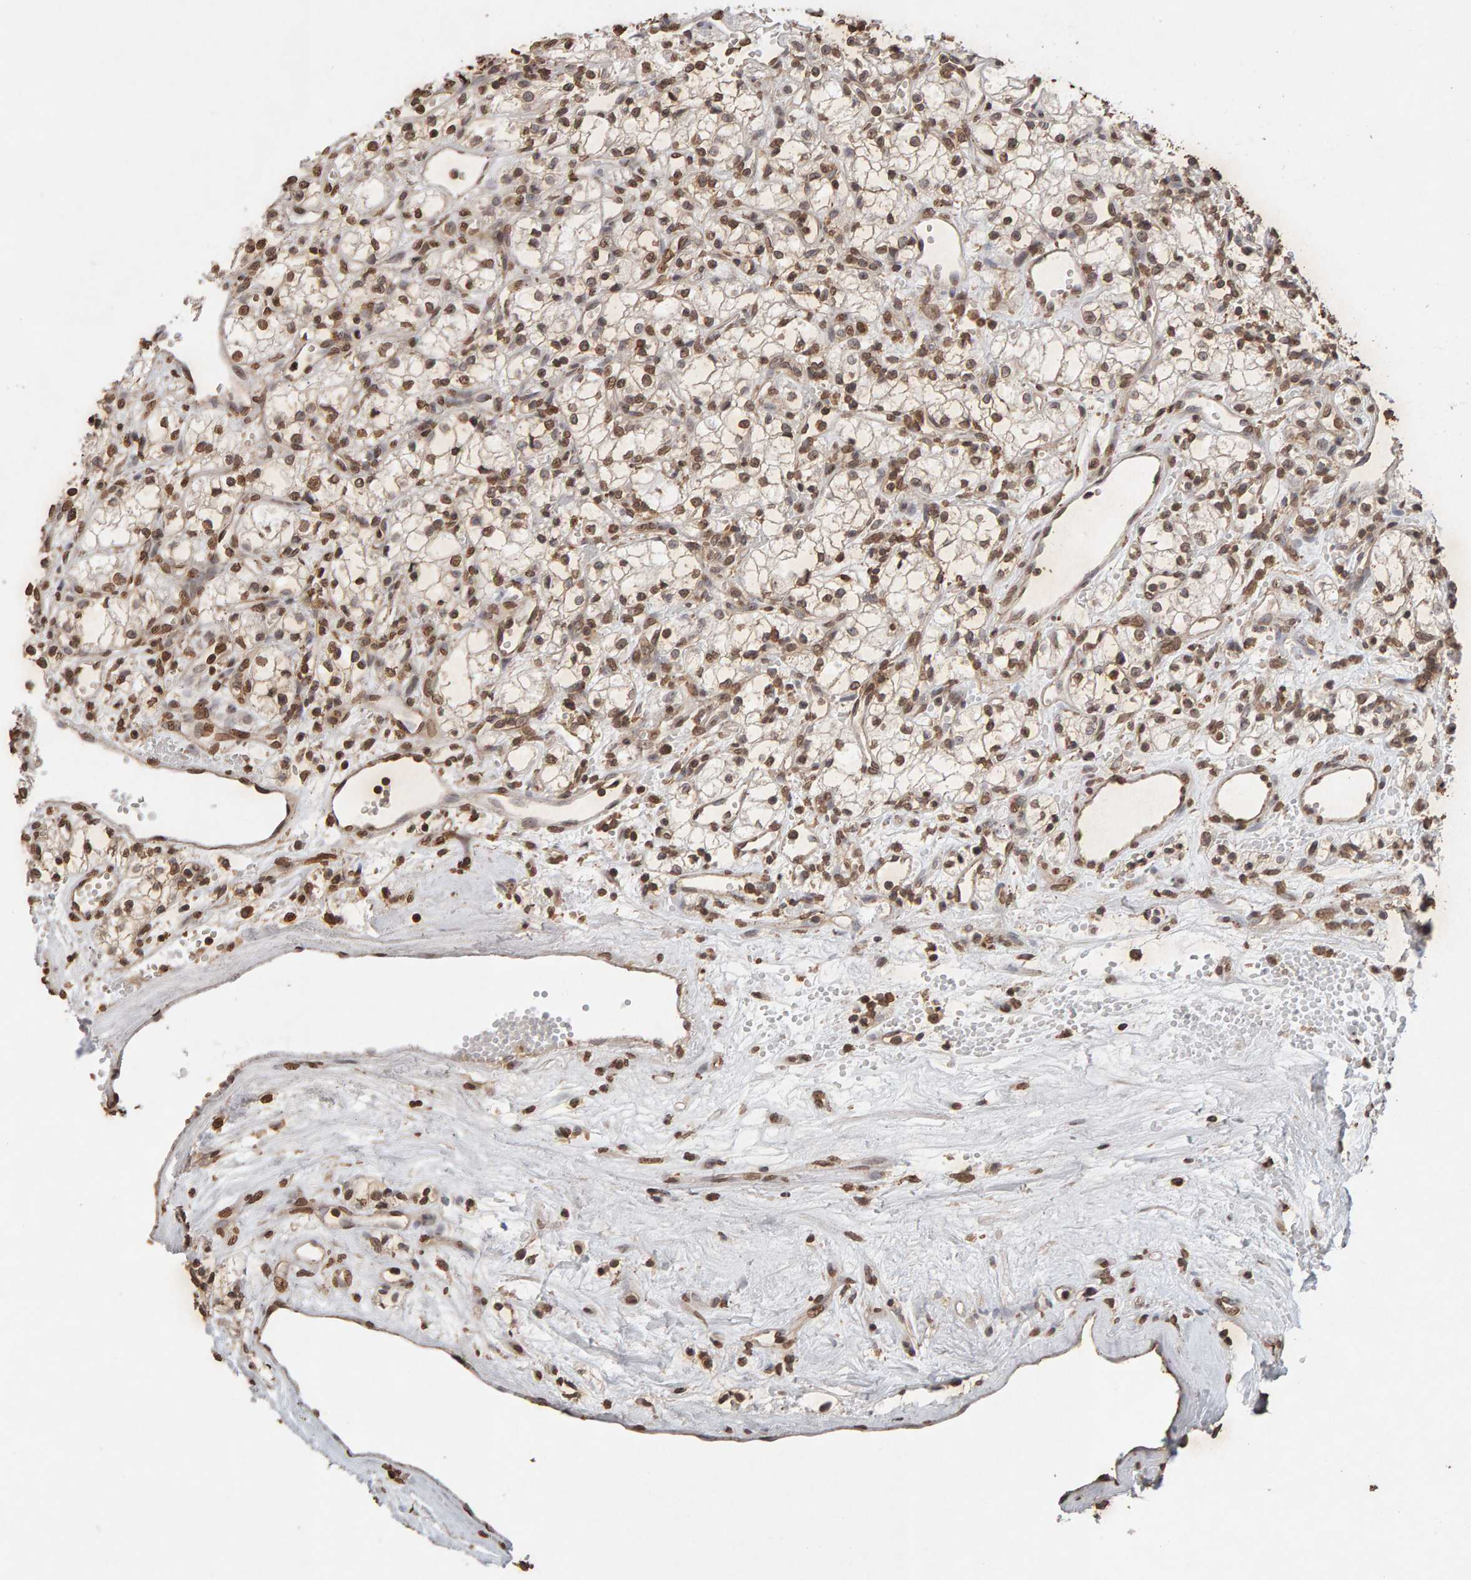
{"staining": {"intensity": "moderate", "quantity": ">75%", "location": "nuclear"}, "tissue": "renal cancer", "cell_type": "Tumor cells", "image_type": "cancer", "snomed": [{"axis": "morphology", "description": "Adenocarcinoma, NOS"}, {"axis": "topography", "description": "Kidney"}], "caption": "Human adenocarcinoma (renal) stained with a brown dye shows moderate nuclear positive staining in about >75% of tumor cells.", "gene": "DNAJB5", "patient": {"sex": "male", "age": 59}}